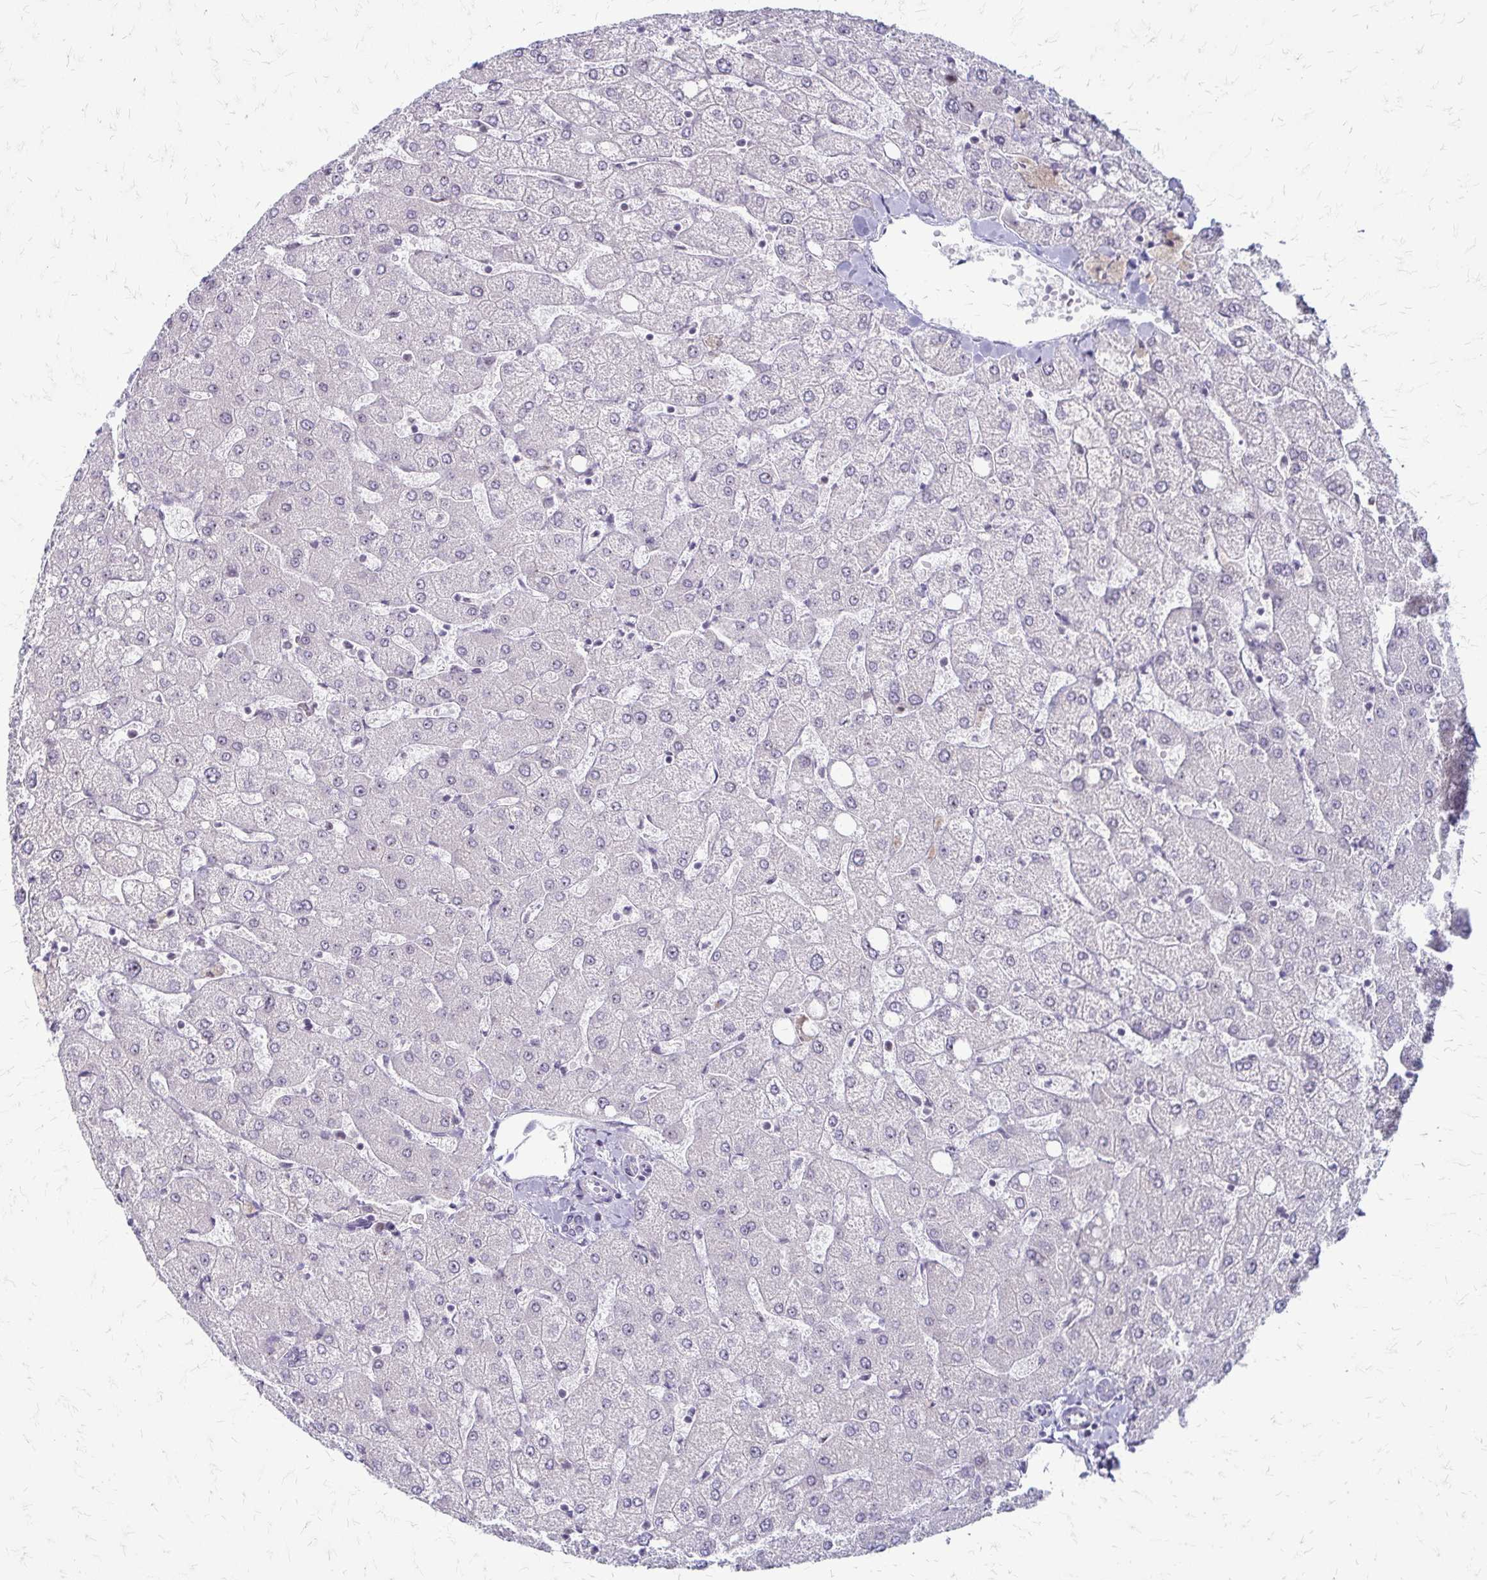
{"staining": {"intensity": "negative", "quantity": "none", "location": "none"}, "tissue": "liver", "cell_type": "Cholangiocytes", "image_type": "normal", "snomed": [{"axis": "morphology", "description": "Normal tissue, NOS"}, {"axis": "topography", "description": "Liver"}], "caption": "An immunohistochemistry micrograph of normal liver is shown. There is no staining in cholangiocytes of liver.", "gene": "EED", "patient": {"sex": "female", "age": 54}}